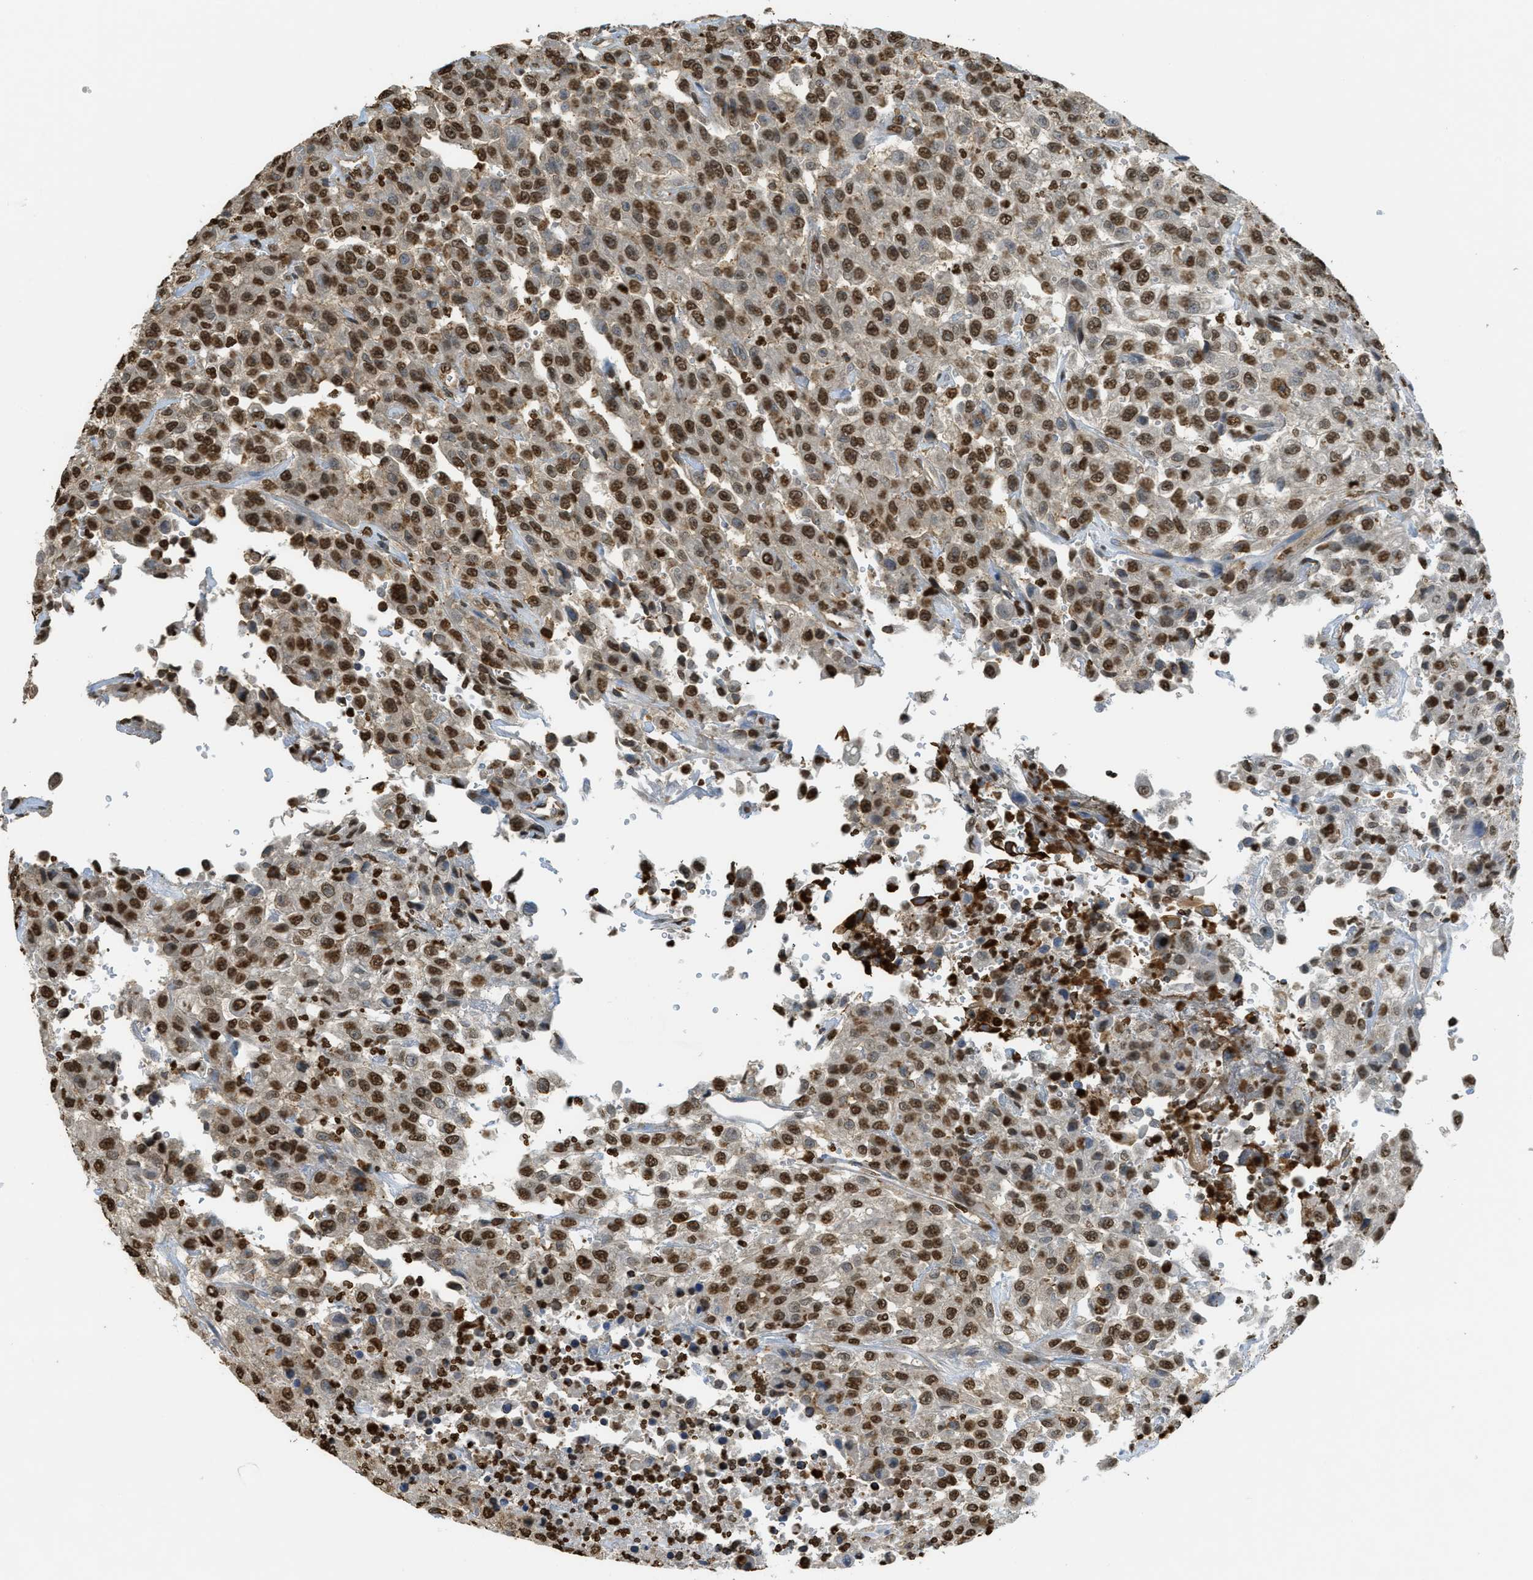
{"staining": {"intensity": "strong", "quantity": ">75%", "location": "nuclear"}, "tissue": "urothelial cancer", "cell_type": "Tumor cells", "image_type": "cancer", "snomed": [{"axis": "morphology", "description": "Urothelial carcinoma, High grade"}, {"axis": "topography", "description": "Urinary bladder"}], "caption": "DAB (3,3'-diaminobenzidine) immunohistochemical staining of urothelial carcinoma (high-grade) shows strong nuclear protein positivity in about >75% of tumor cells.", "gene": "NR5A2", "patient": {"sex": "male", "age": 46}}